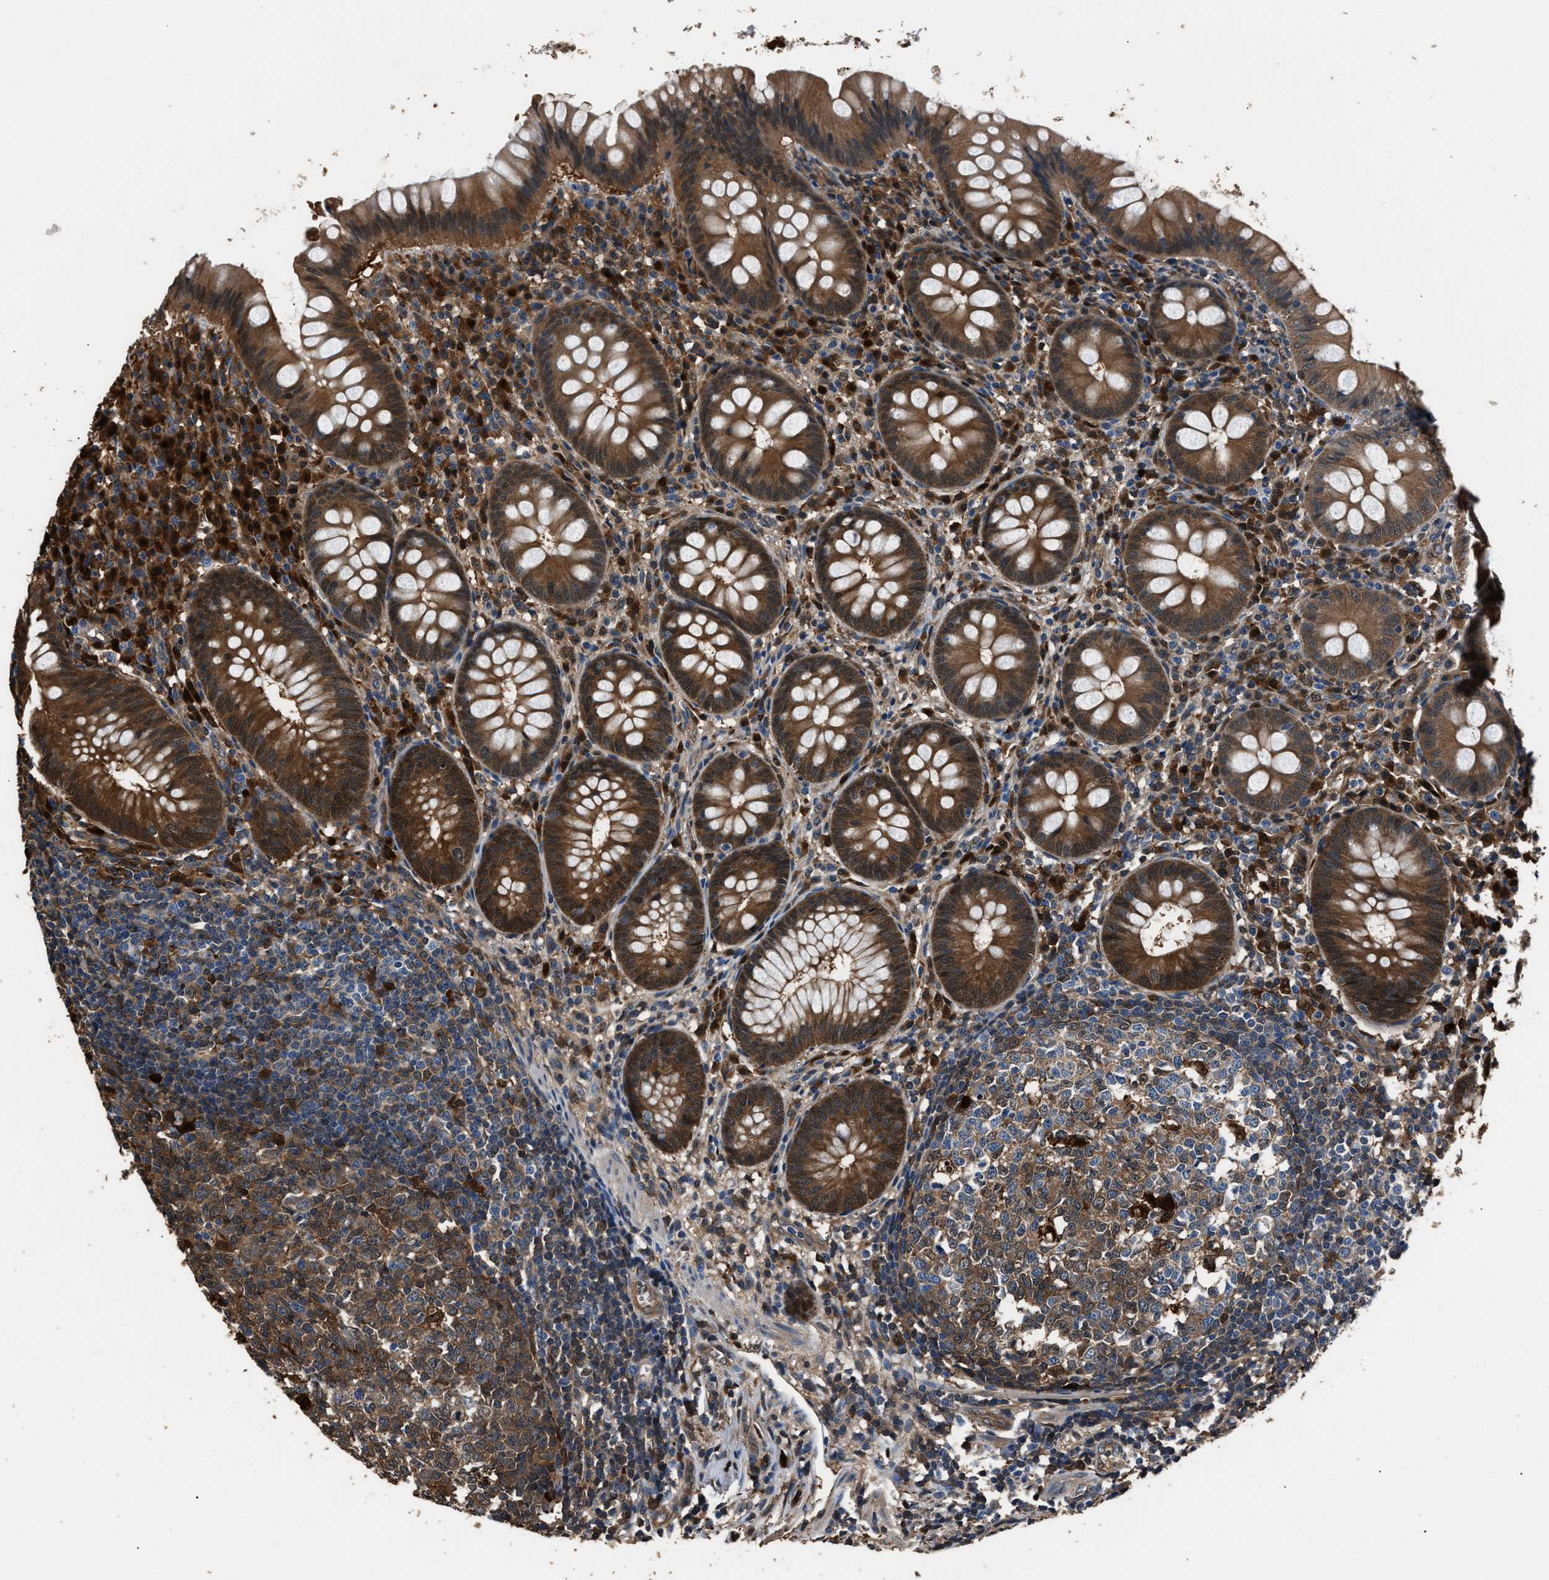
{"staining": {"intensity": "strong", "quantity": ">75%", "location": "cytoplasmic/membranous"}, "tissue": "appendix", "cell_type": "Glandular cells", "image_type": "normal", "snomed": [{"axis": "morphology", "description": "Normal tissue, NOS"}, {"axis": "topography", "description": "Appendix"}], "caption": "The image displays immunohistochemical staining of benign appendix. There is strong cytoplasmic/membranous expression is appreciated in approximately >75% of glandular cells. (DAB (3,3'-diaminobenzidine) IHC with brightfield microscopy, high magnification).", "gene": "GSTP1", "patient": {"sex": "male", "age": 56}}